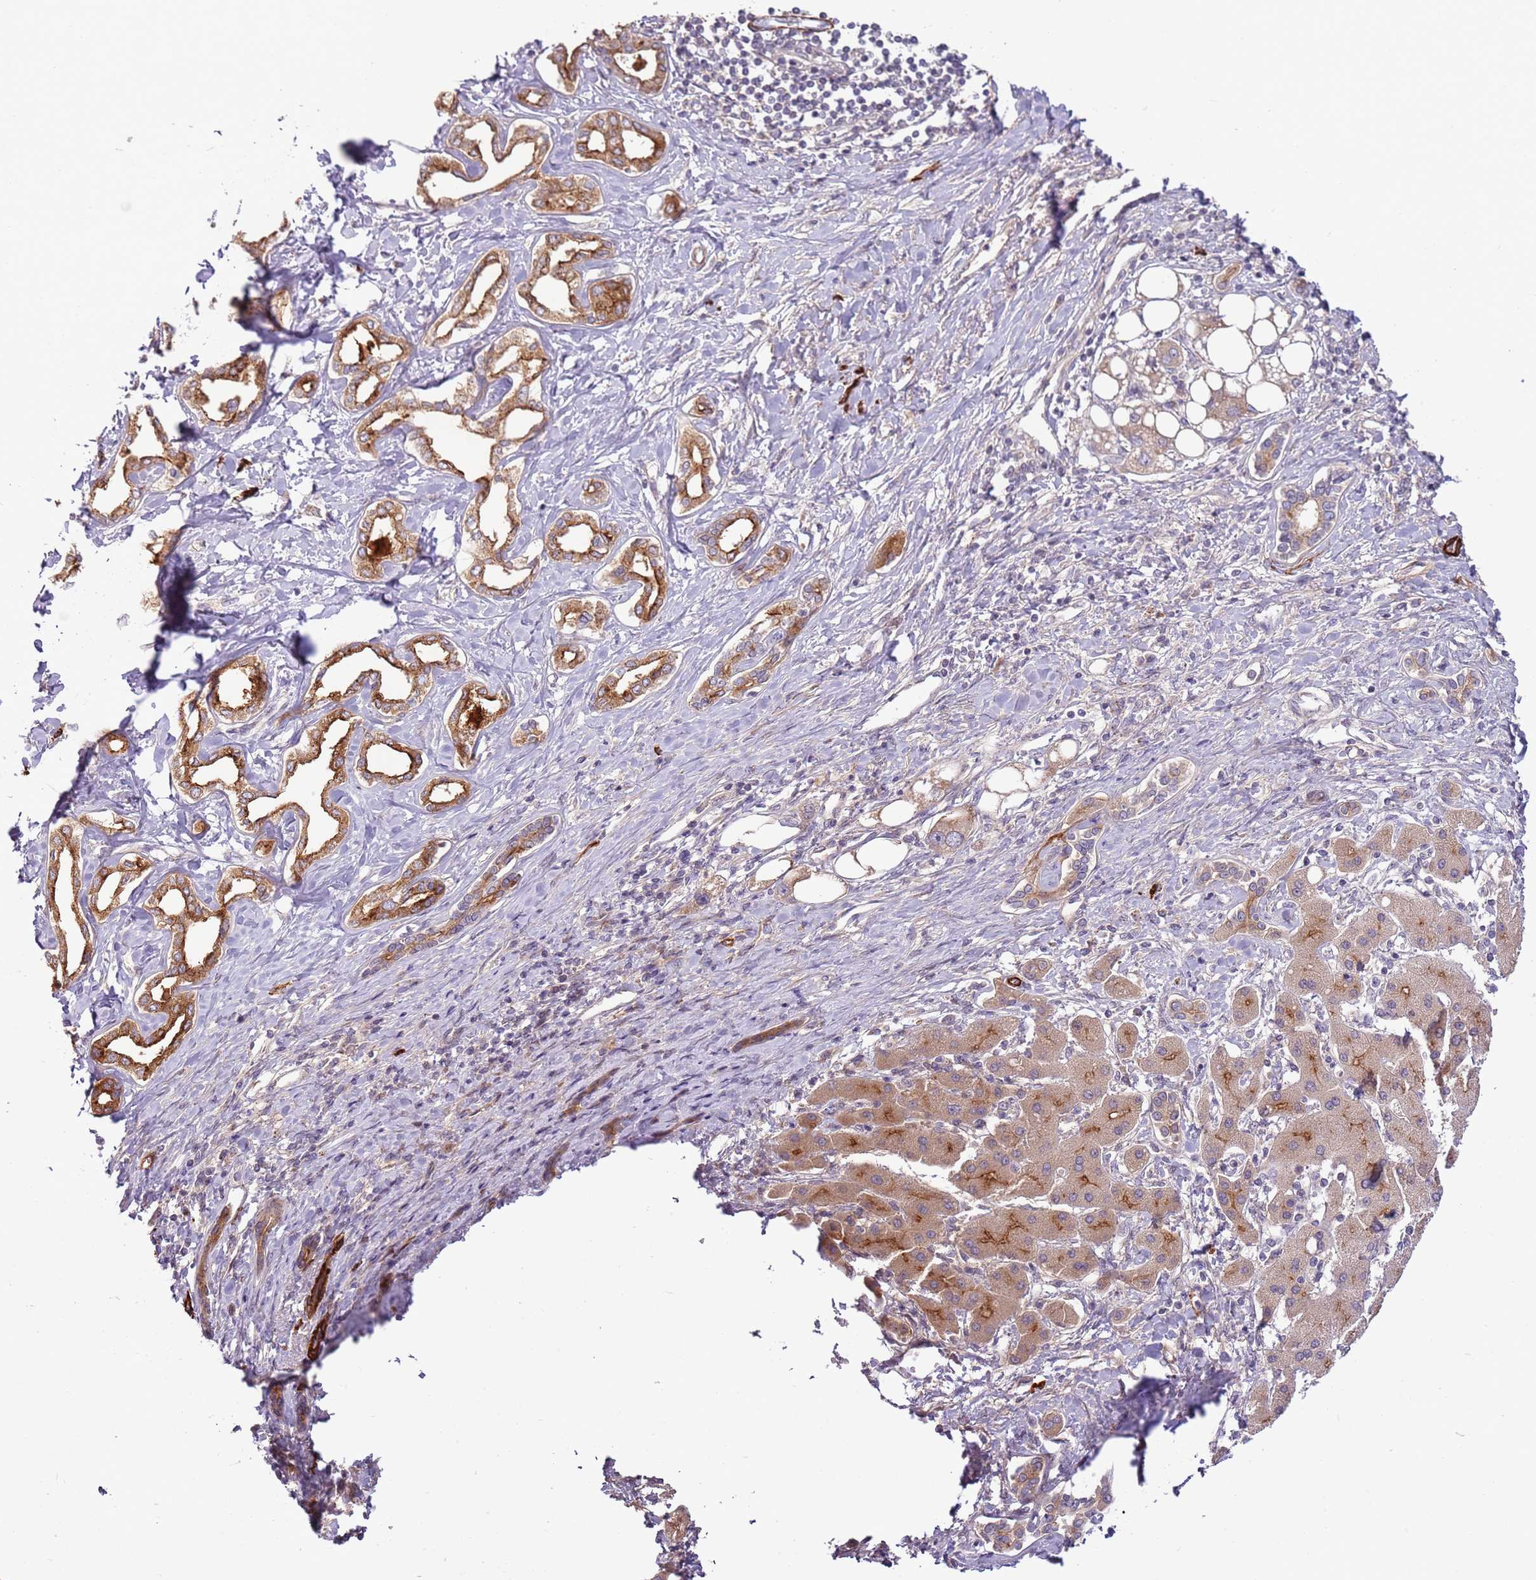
{"staining": {"intensity": "strong", "quantity": ">75%", "location": "cytoplasmic/membranous"}, "tissue": "liver cancer", "cell_type": "Tumor cells", "image_type": "cancer", "snomed": [{"axis": "morphology", "description": "Cholangiocarcinoma"}, {"axis": "topography", "description": "Liver"}], "caption": "Strong cytoplasmic/membranous protein positivity is present in approximately >75% of tumor cells in liver cancer (cholangiocarcinoma).", "gene": "RNF128", "patient": {"sex": "female", "age": 77}}